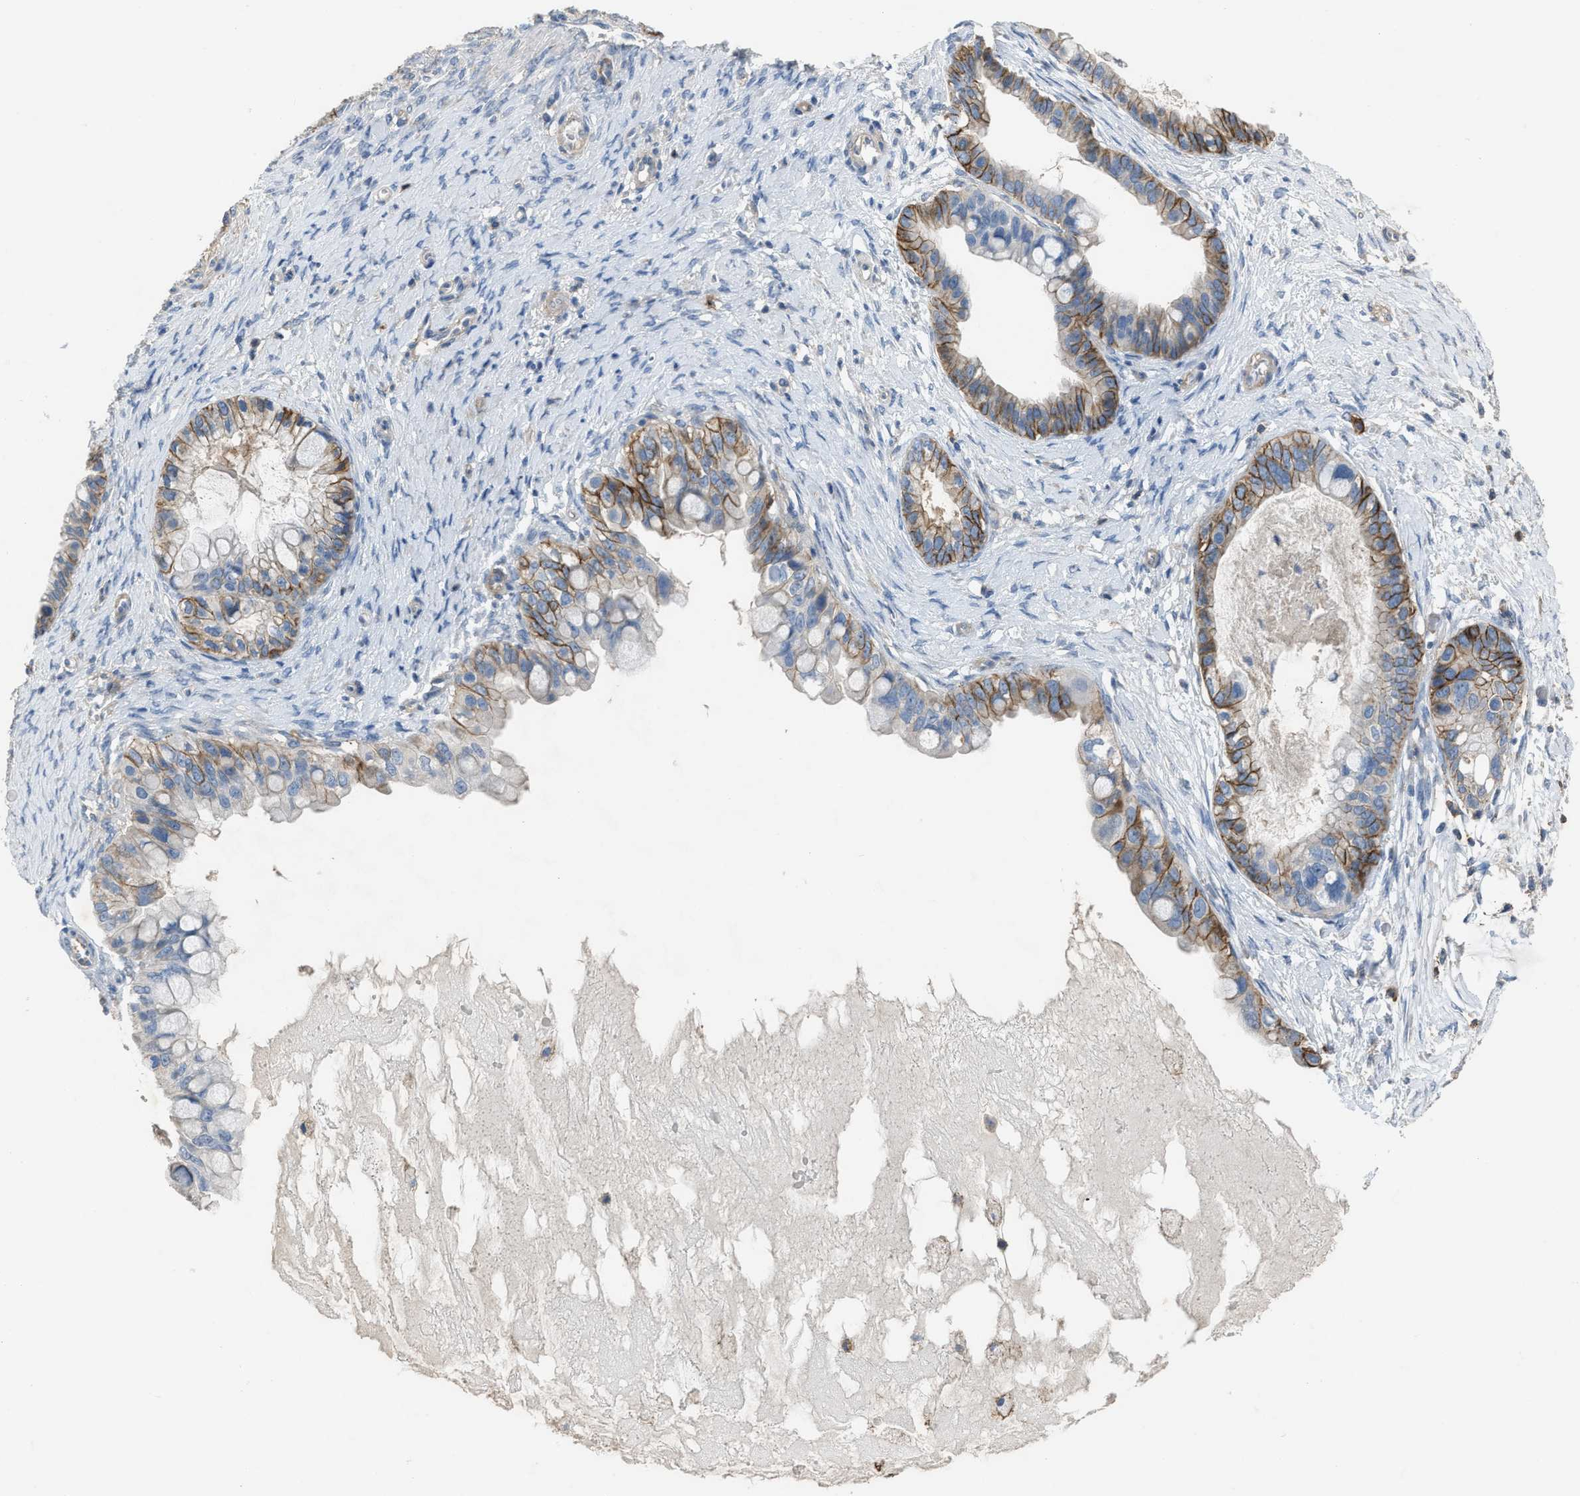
{"staining": {"intensity": "moderate", "quantity": "25%-75%", "location": "cytoplasmic/membranous"}, "tissue": "ovarian cancer", "cell_type": "Tumor cells", "image_type": "cancer", "snomed": [{"axis": "morphology", "description": "Cystadenocarcinoma, mucinous, NOS"}, {"axis": "topography", "description": "Ovary"}], "caption": "Immunohistochemistry (IHC) staining of ovarian cancer, which demonstrates medium levels of moderate cytoplasmic/membranous expression in approximately 25%-75% of tumor cells indicating moderate cytoplasmic/membranous protein staining. The staining was performed using DAB (brown) for protein detection and nuclei were counterstained in hematoxylin (blue).", "gene": "OR51E1", "patient": {"sex": "female", "age": 80}}